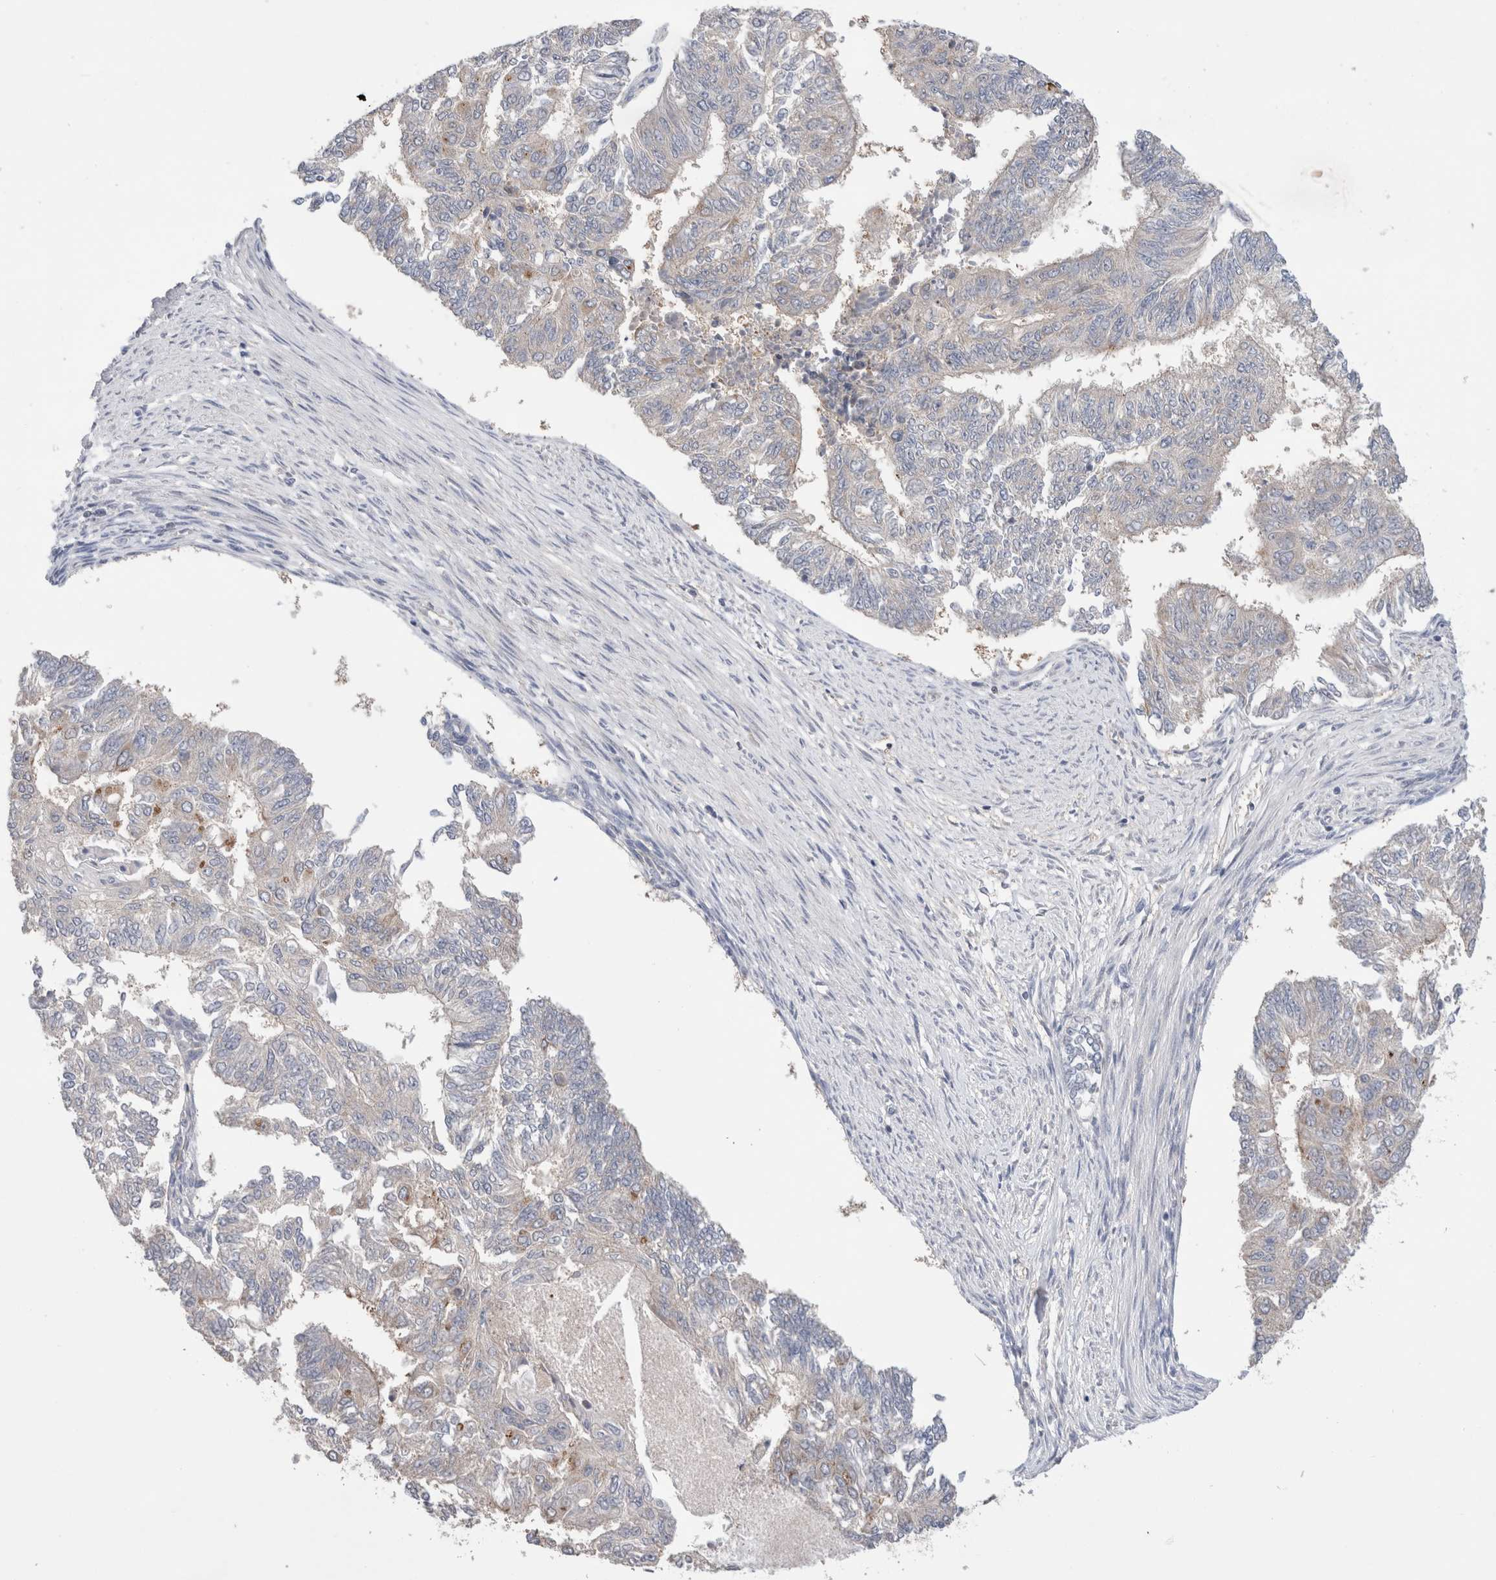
{"staining": {"intensity": "negative", "quantity": "none", "location": "none"}, "tissue": "endometrial cancer", "cell_type": "Tumor cells", "image_type": "cancer", "snomed": [{"axis": "morphology", "description": "Adenocarcinoma, NOS"}, {"axis": "topography", "description": "Endometrium"}], "caption": "Endometrial adenocarcinoma was stained to show a protein in brown. There is no significant staining in tumor cells. Nuclei are stained in blue.", "gene": "IFT74", "patient": {"sex": "female", "age": 32}}